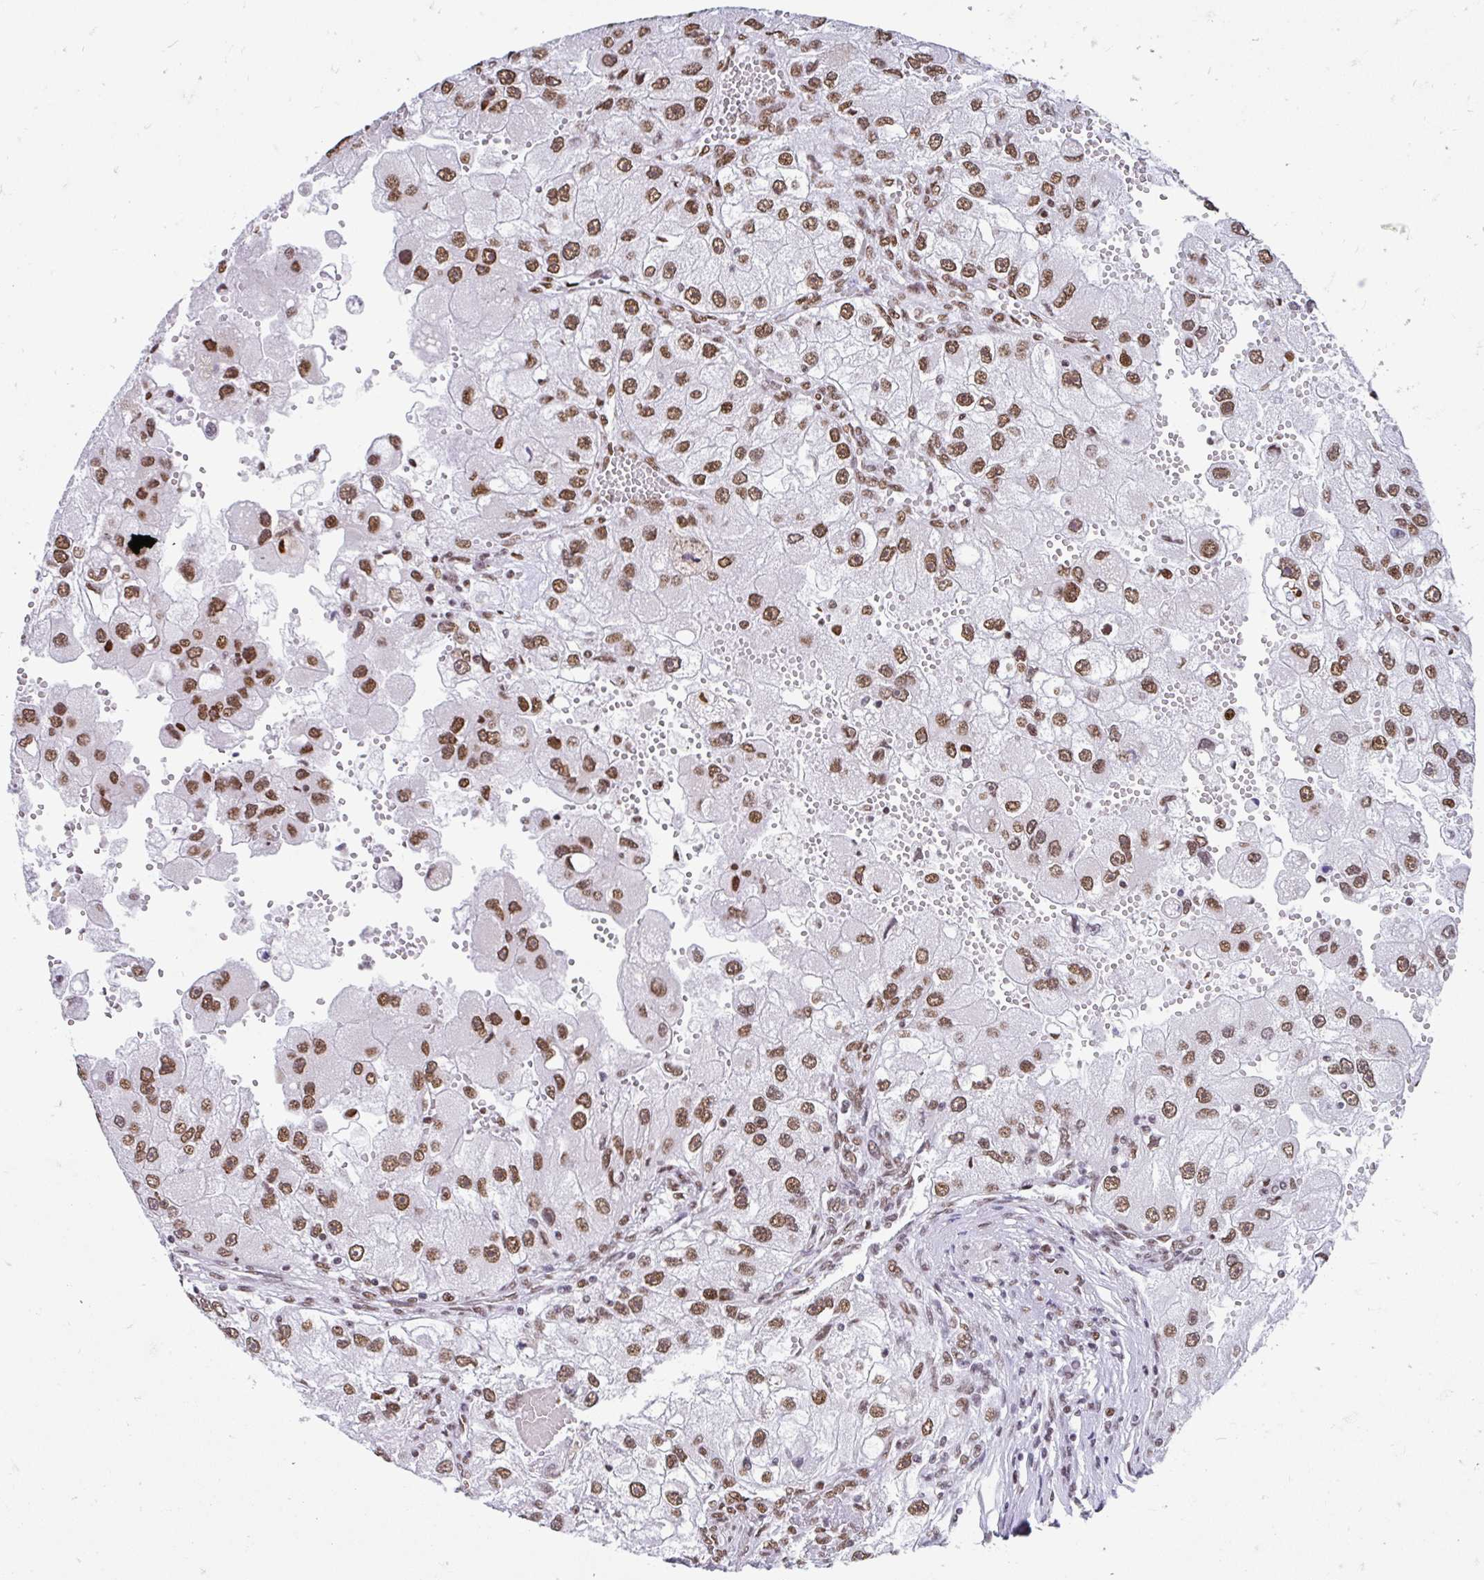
{"staining": {"intensity": "moderate", "quantity": ">75%", "location": "nuclear"}, "tissue": "renal cancer", "cell_type": "Tumor cells", "image_type": "cancer", "snomed": [{"axis": "morphology", "description": "Adenocarcinoma, NOS"}, {"axis": "topography", "description": "Kidney"}], "caption": "Immunohistochemical staining of renal cancer (adenocarcinoma) demonstrates moderate nuclear protein expression in about >75% of tumor cells. Nuclei are stained in blue.", "gene": "KHDRBS1", "patient": {"sex": "male", "age": 63}}